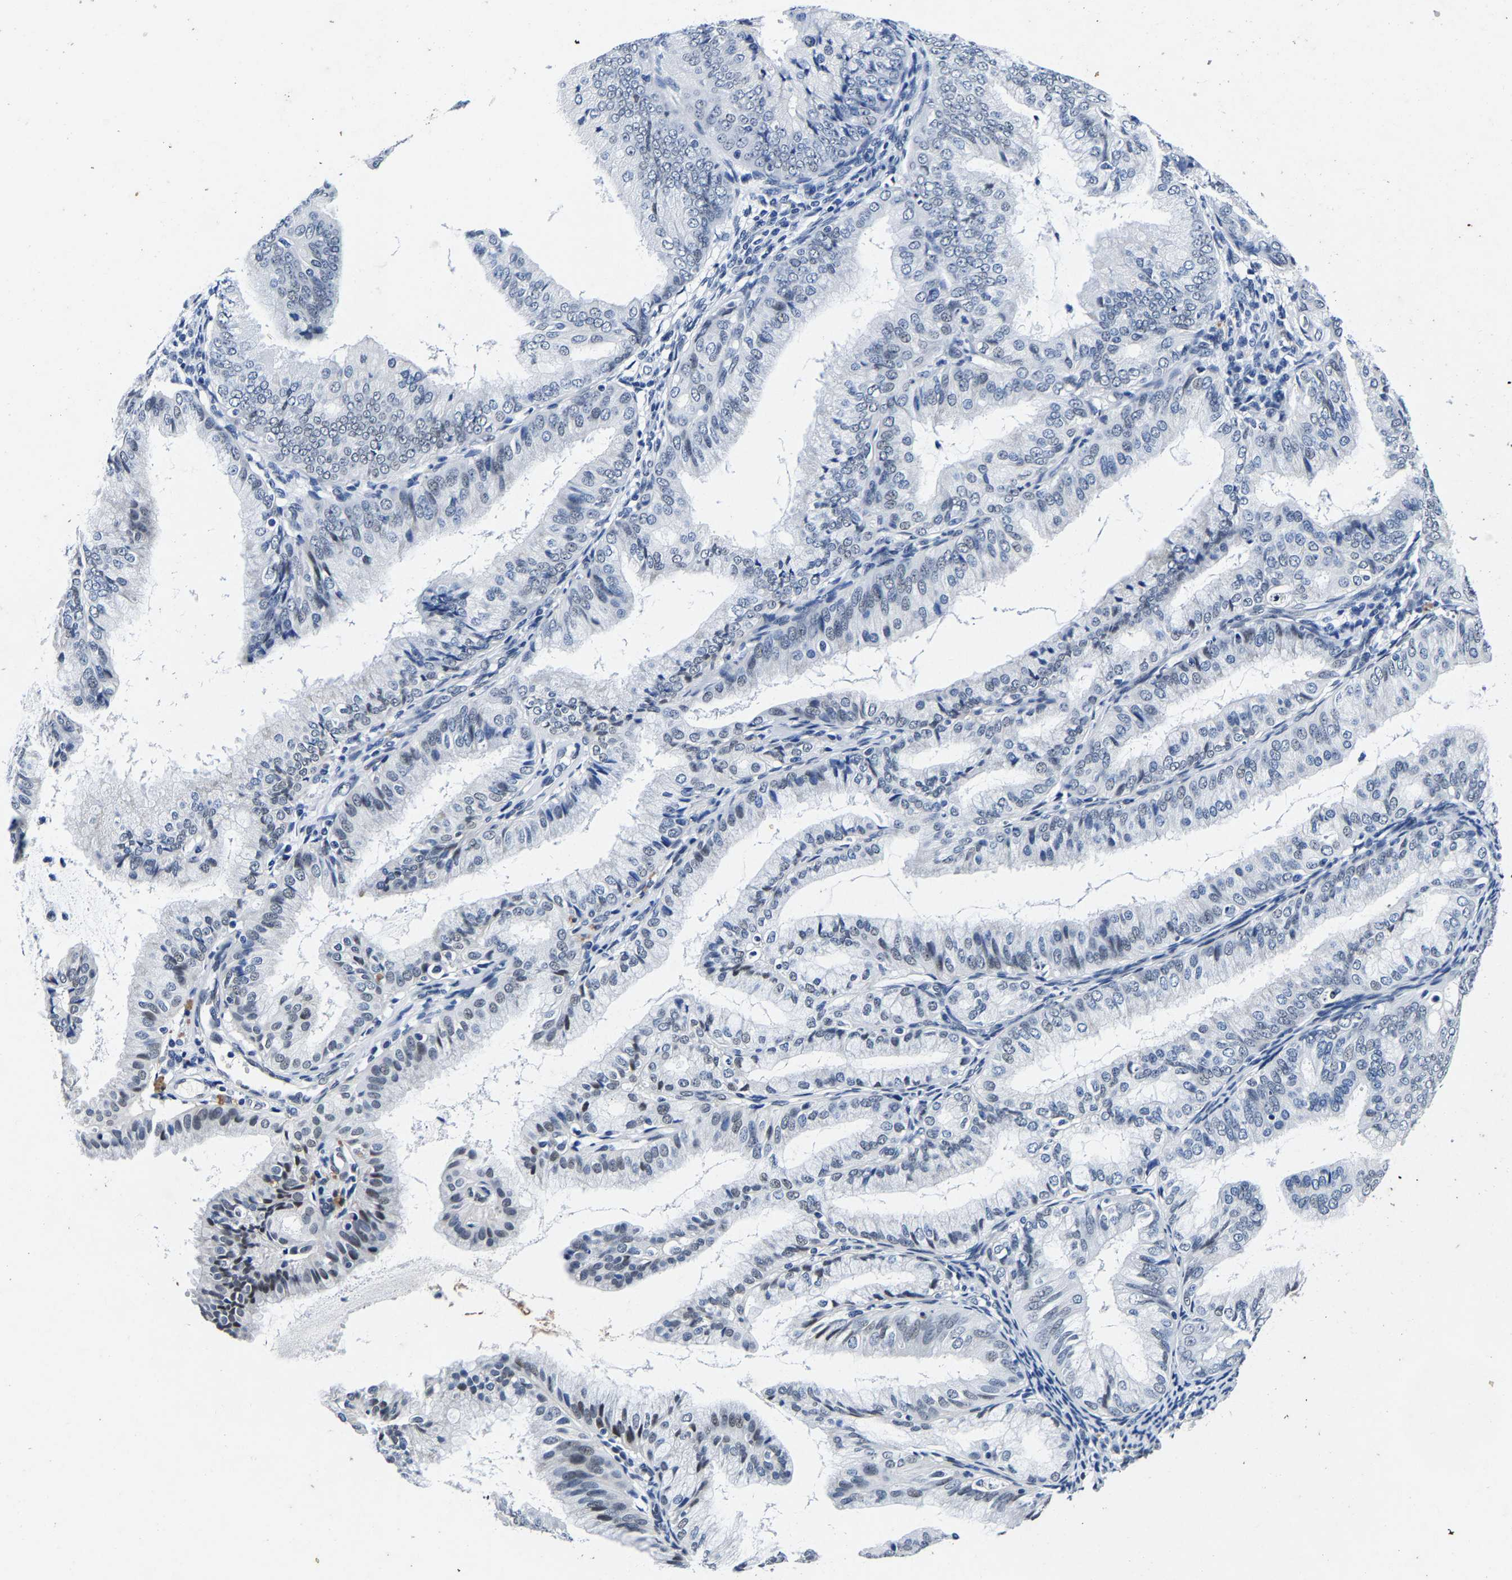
{"staining": {"intensity": "weak", "quantity": "<25%", "location": "nuclear"}, "tissue": "endometrial cancer", "cell_type": "Tumor cells", "image_type": "cancer", "snomed": [{"axis": "morphology", "description": "Adenocarcinoma, NOS"}, {"axis": "topography", "description": "Endometrium"}], "caption": "Tumor cells are negative for protein expression in human endometrial adenocarcinoma. The staining was performed using DAB to visualize the protein expression in brown, while the nuclei were stained in blue with hematoxylin (Magnification: 20x).", "gene": "UBN2", "patient": {"sex": "female", "age": 63}}